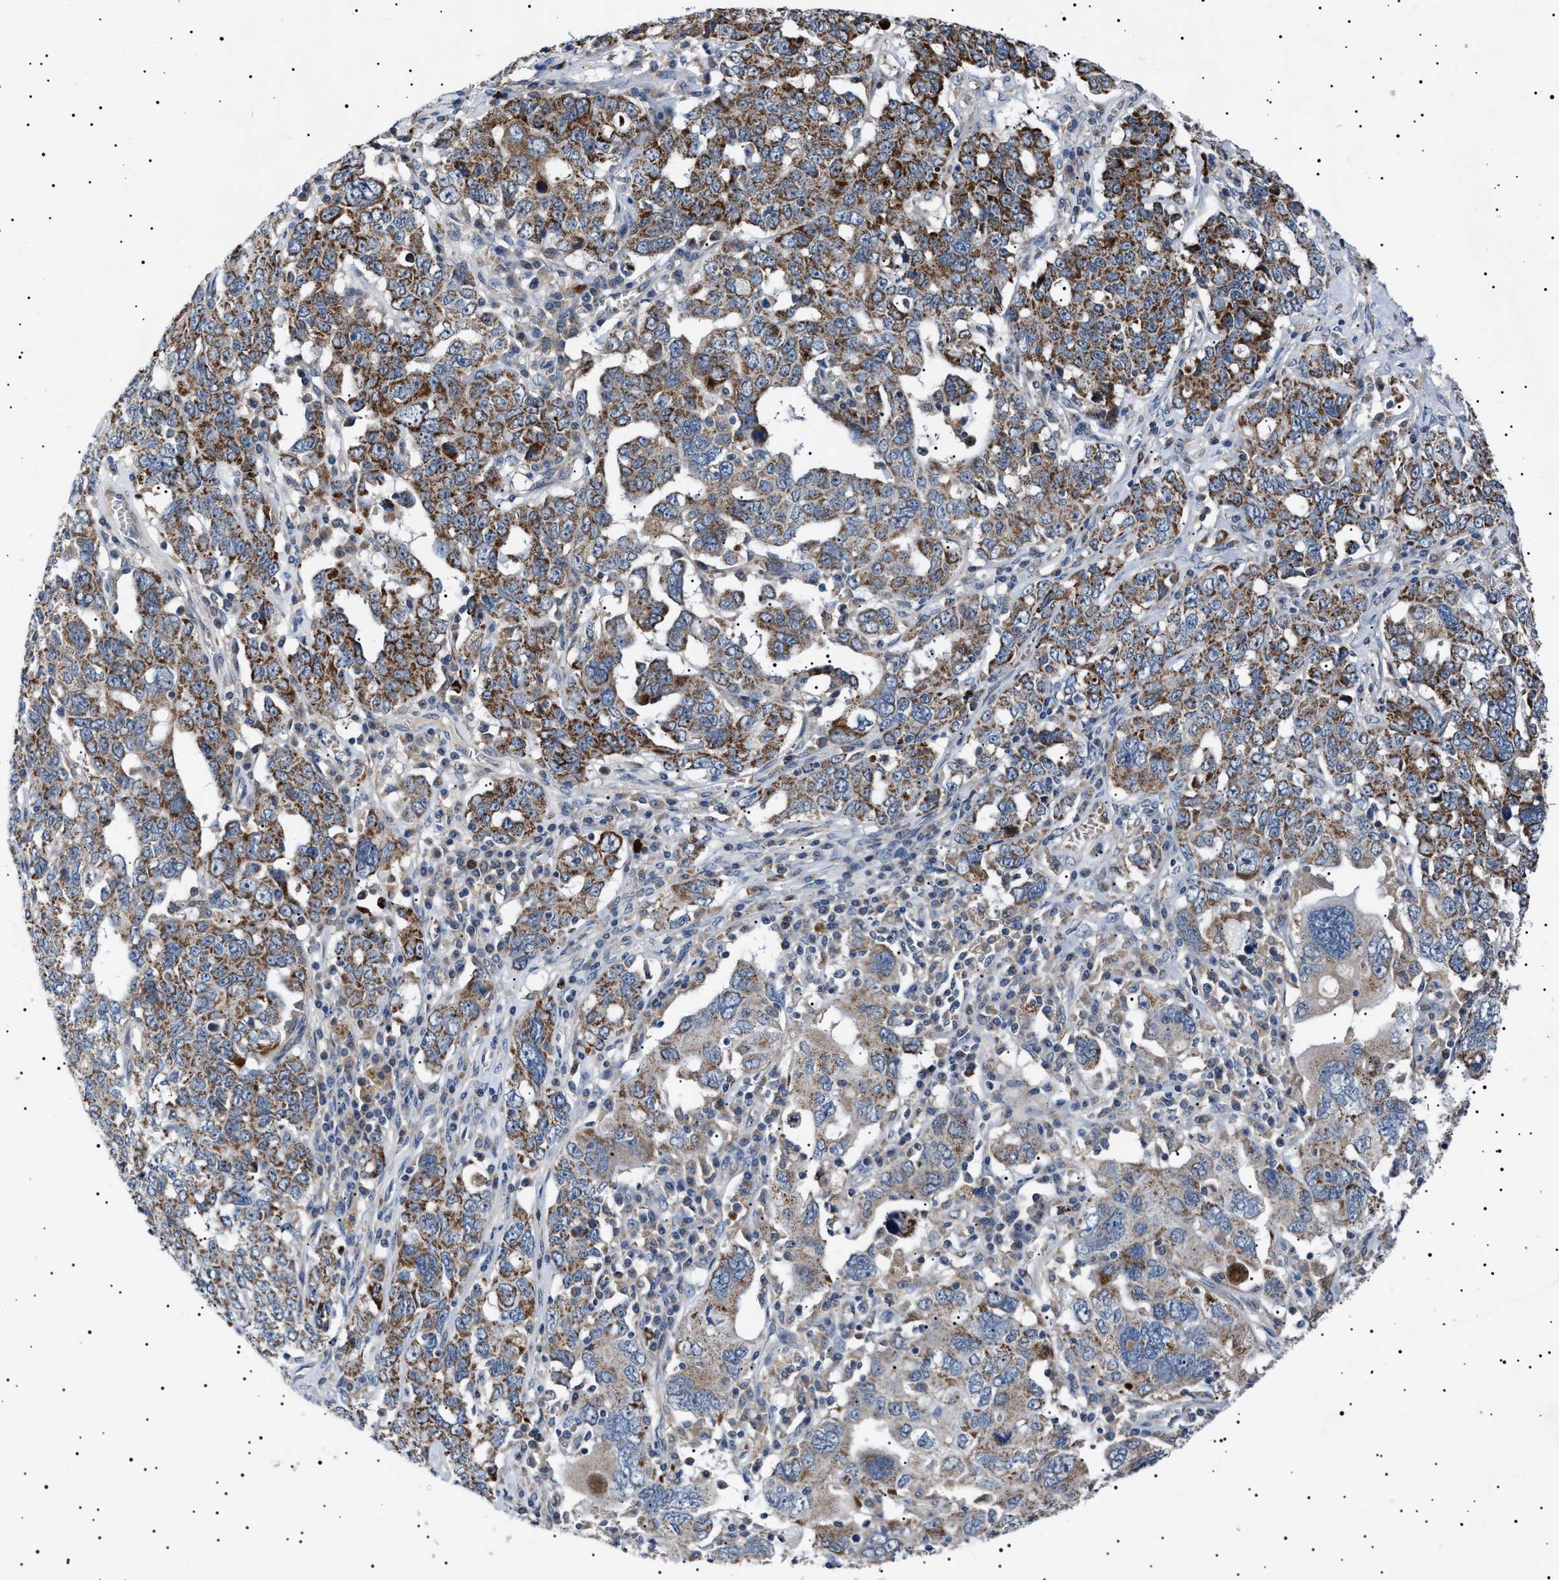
{"staining": {"intensity": "moderate", "quantity": ">75%", "location": "cytoplasmic/membranous"}, "tissue": "ovarian cancer", "cell_type": "Tumor cells", "image_type": "cancer", "snomed": [{"axis": "morphology", "description": "Carcinoma, endometroid"}, {"axis": "topography", "description": "Ovary"}], "caption": "High-power microscopy captured an immunohistochemistry histopathology image of ovarian endometroid carcinoma, revealing moderate cytoplasmic/membranous expression in approximately >75% of tumor cells.", "gene": "PTRH1", "patient": {"sex": "female", "age": 62}}